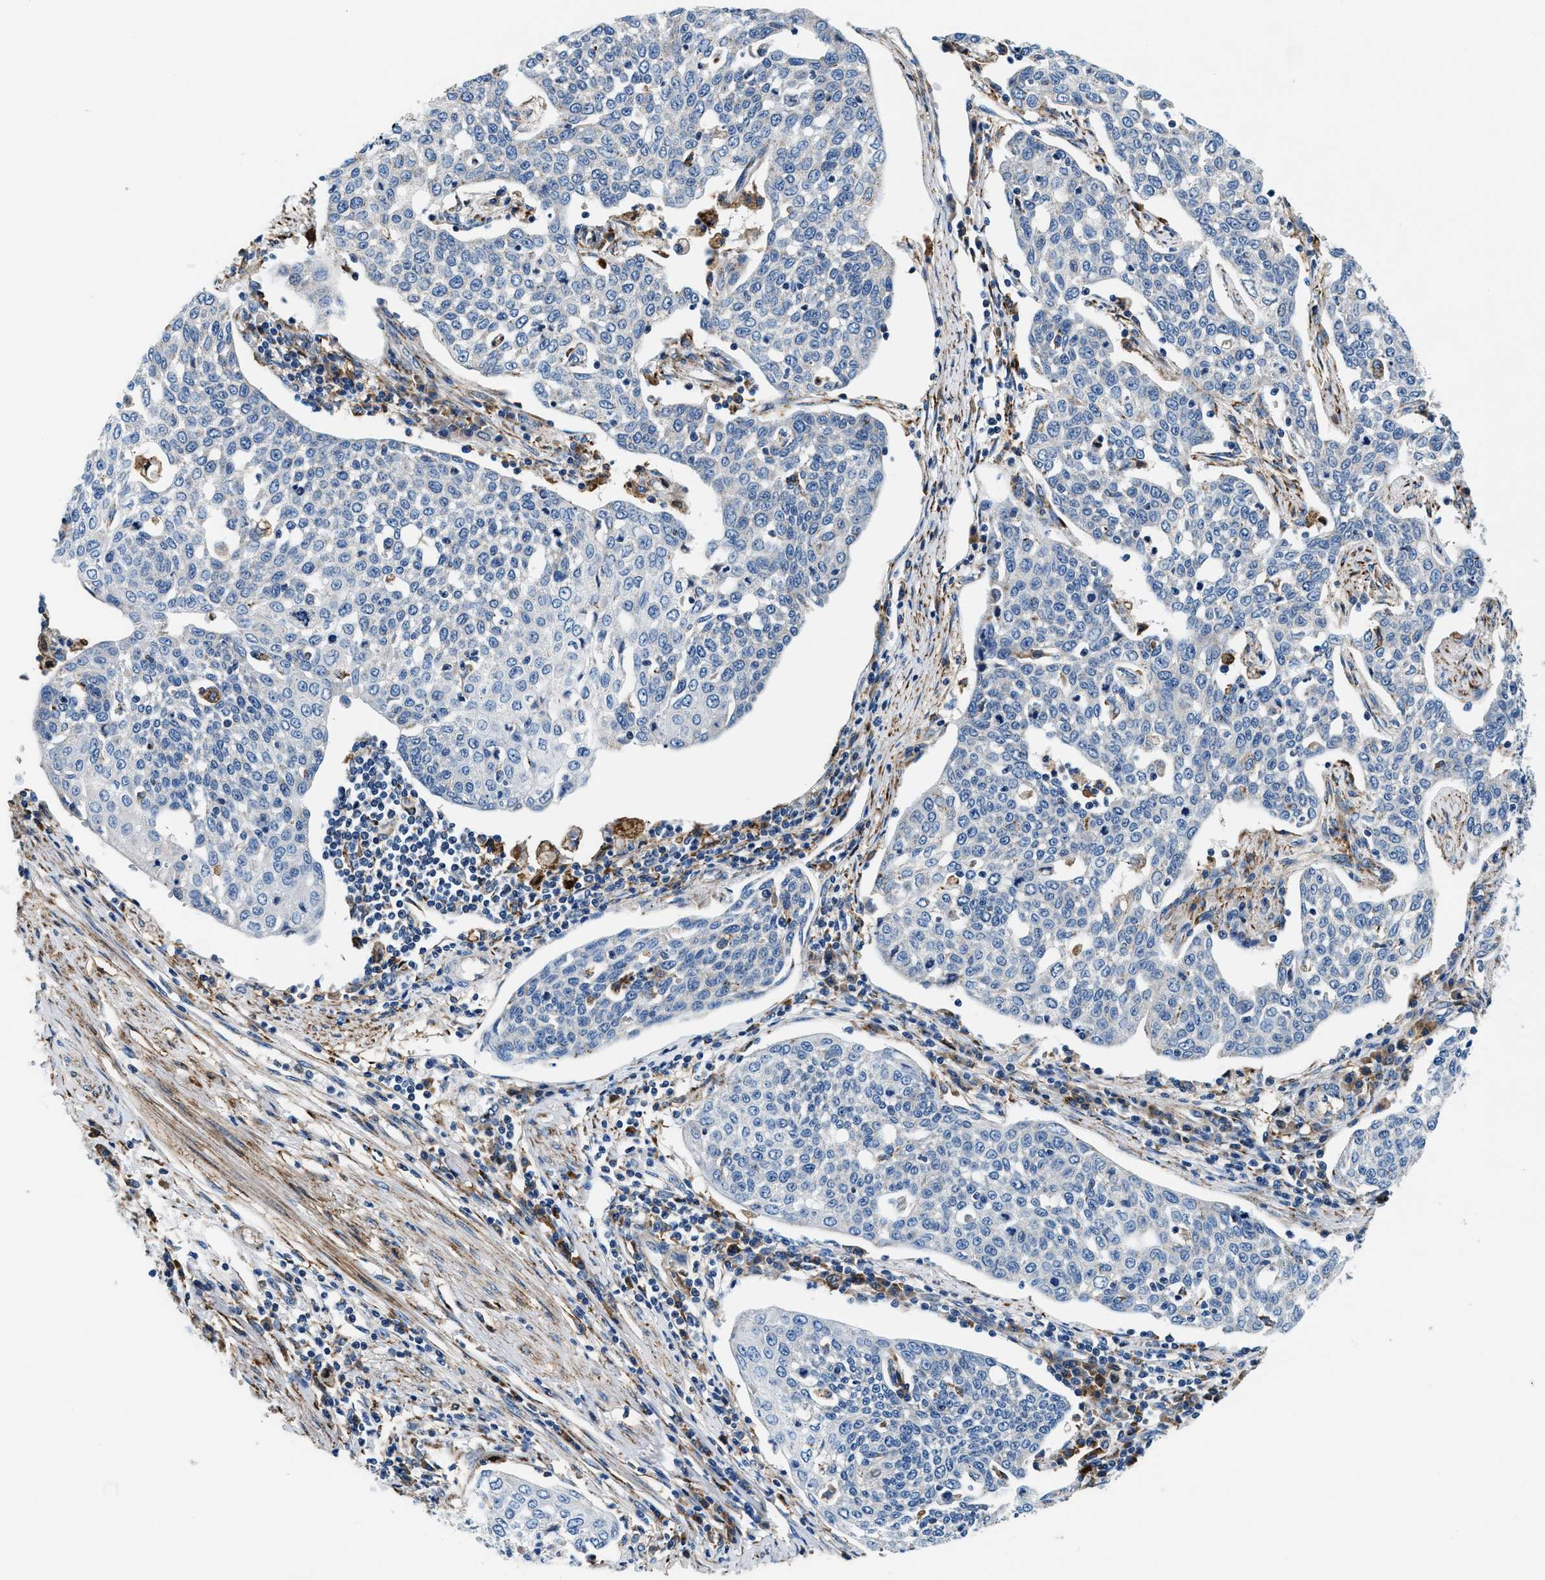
{"staining": {"intensity": "negative", "quantity": "none", "location": "none"}, "tissue": "cervical cancer", "cell_type": "Tumor cells", "image_type": "cancer", "snomed": [{"axis": "morphology", "description": "Squamous cell carcinoma, NOS"}, {"axis": "topography", "description": "Cervix"}], "caption": "Tumor cells are negative for protein expression in human cervical cancer. (Stains: DAB (3,3'-diaminobenzidine) immunohistochemistry (IHC) with hematoxylin counter stain, Microscopy: brightfield microscopy at high magnification).", "gene": "SLFN11", "patient": {"sex": "female", "age": 34}}